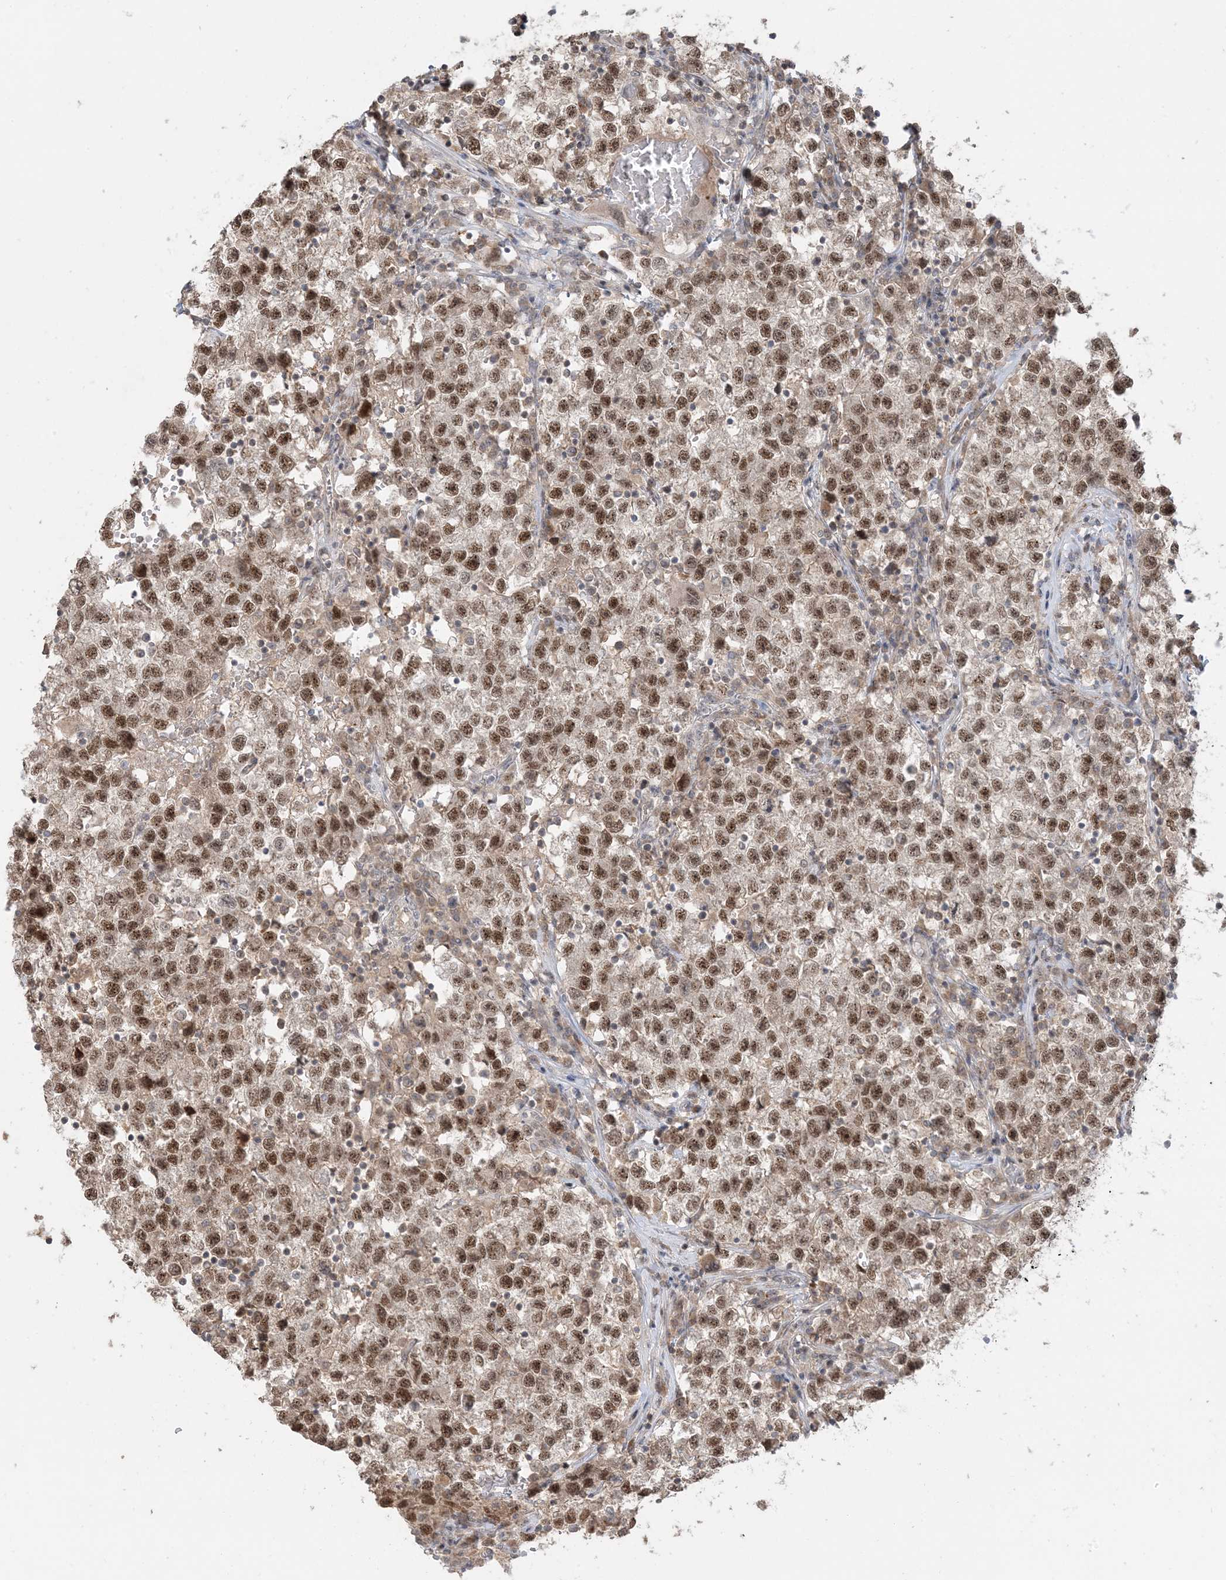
{"staining": {"intensity": "moderate", "quantity": ">75%", "location": "nuclear"}, "tissue": "testis cancer", "cell_type": "Tumor cells", "image_type": "cancer", "snomed": [{"axis": "morphology", "description": "Seminoma, NOS"}, {"axis": "topography", "description": "Testis"}], "caption": "Protein expression analysis of human testis cancer (seminoma) reveals moderate nuclear expression in approximately >75% of tumor cells.", "gene": "PRRT3", "patient": {"sex": "male", "age": 22}}